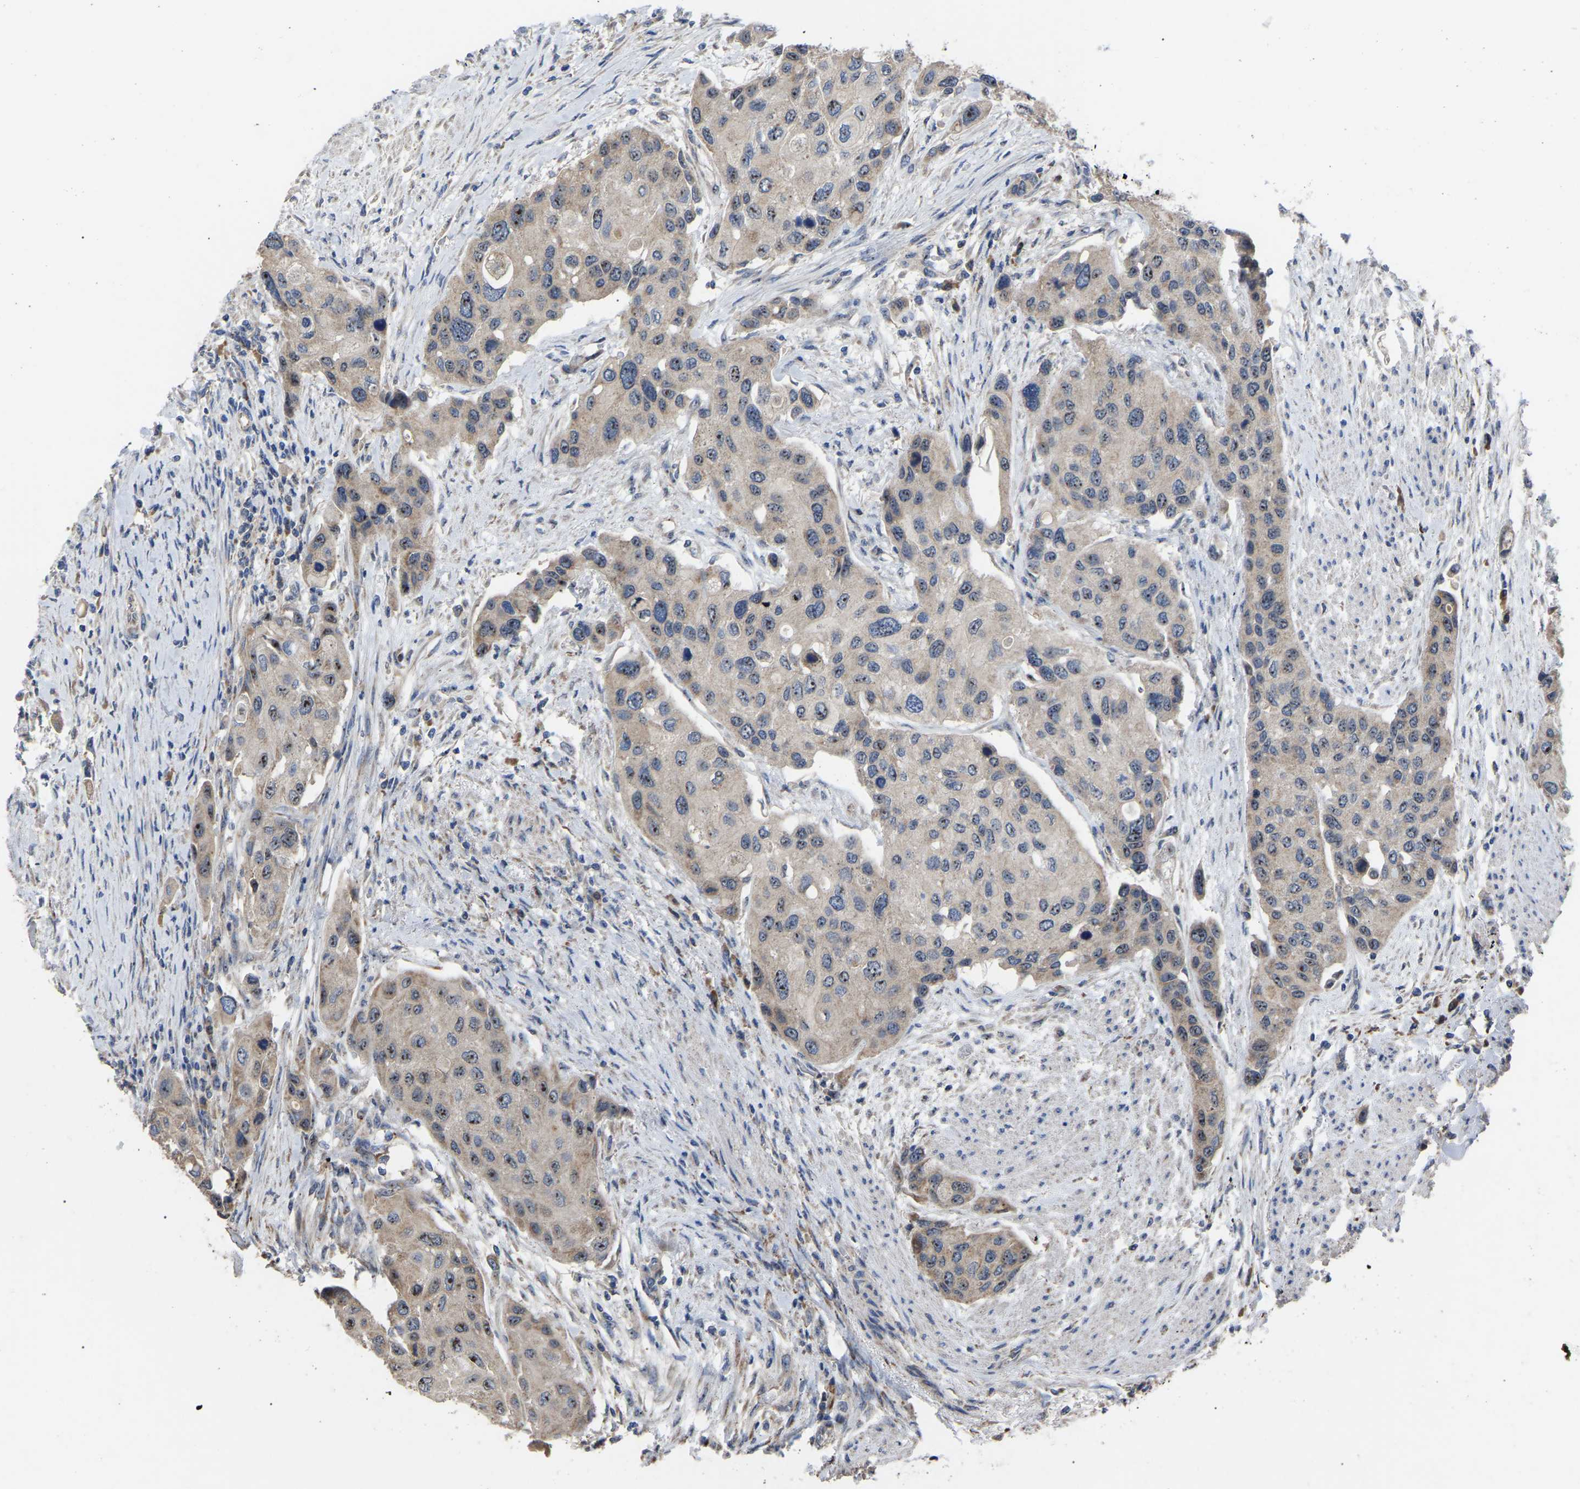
{"staining": {"intensity": "moderate", "quantity": ">75%", "location": "nuclear"}, "tissue": "urothelial cancer", "cell_type": "Tumor cells", "image_type": "cancer", "snomed": [{"axis": "morphology", "description": "Urothelial carcinoma, High grade"}, {"axis": "topography", "description": "Urinary bladder"}], "caption": "Protein staining shows moderate nuclear expression in about >75% of tumor cells in high-grade urothelial carcinoma.", "gene": "NOP53", "patient": {"sex": "female", "age": 56}}